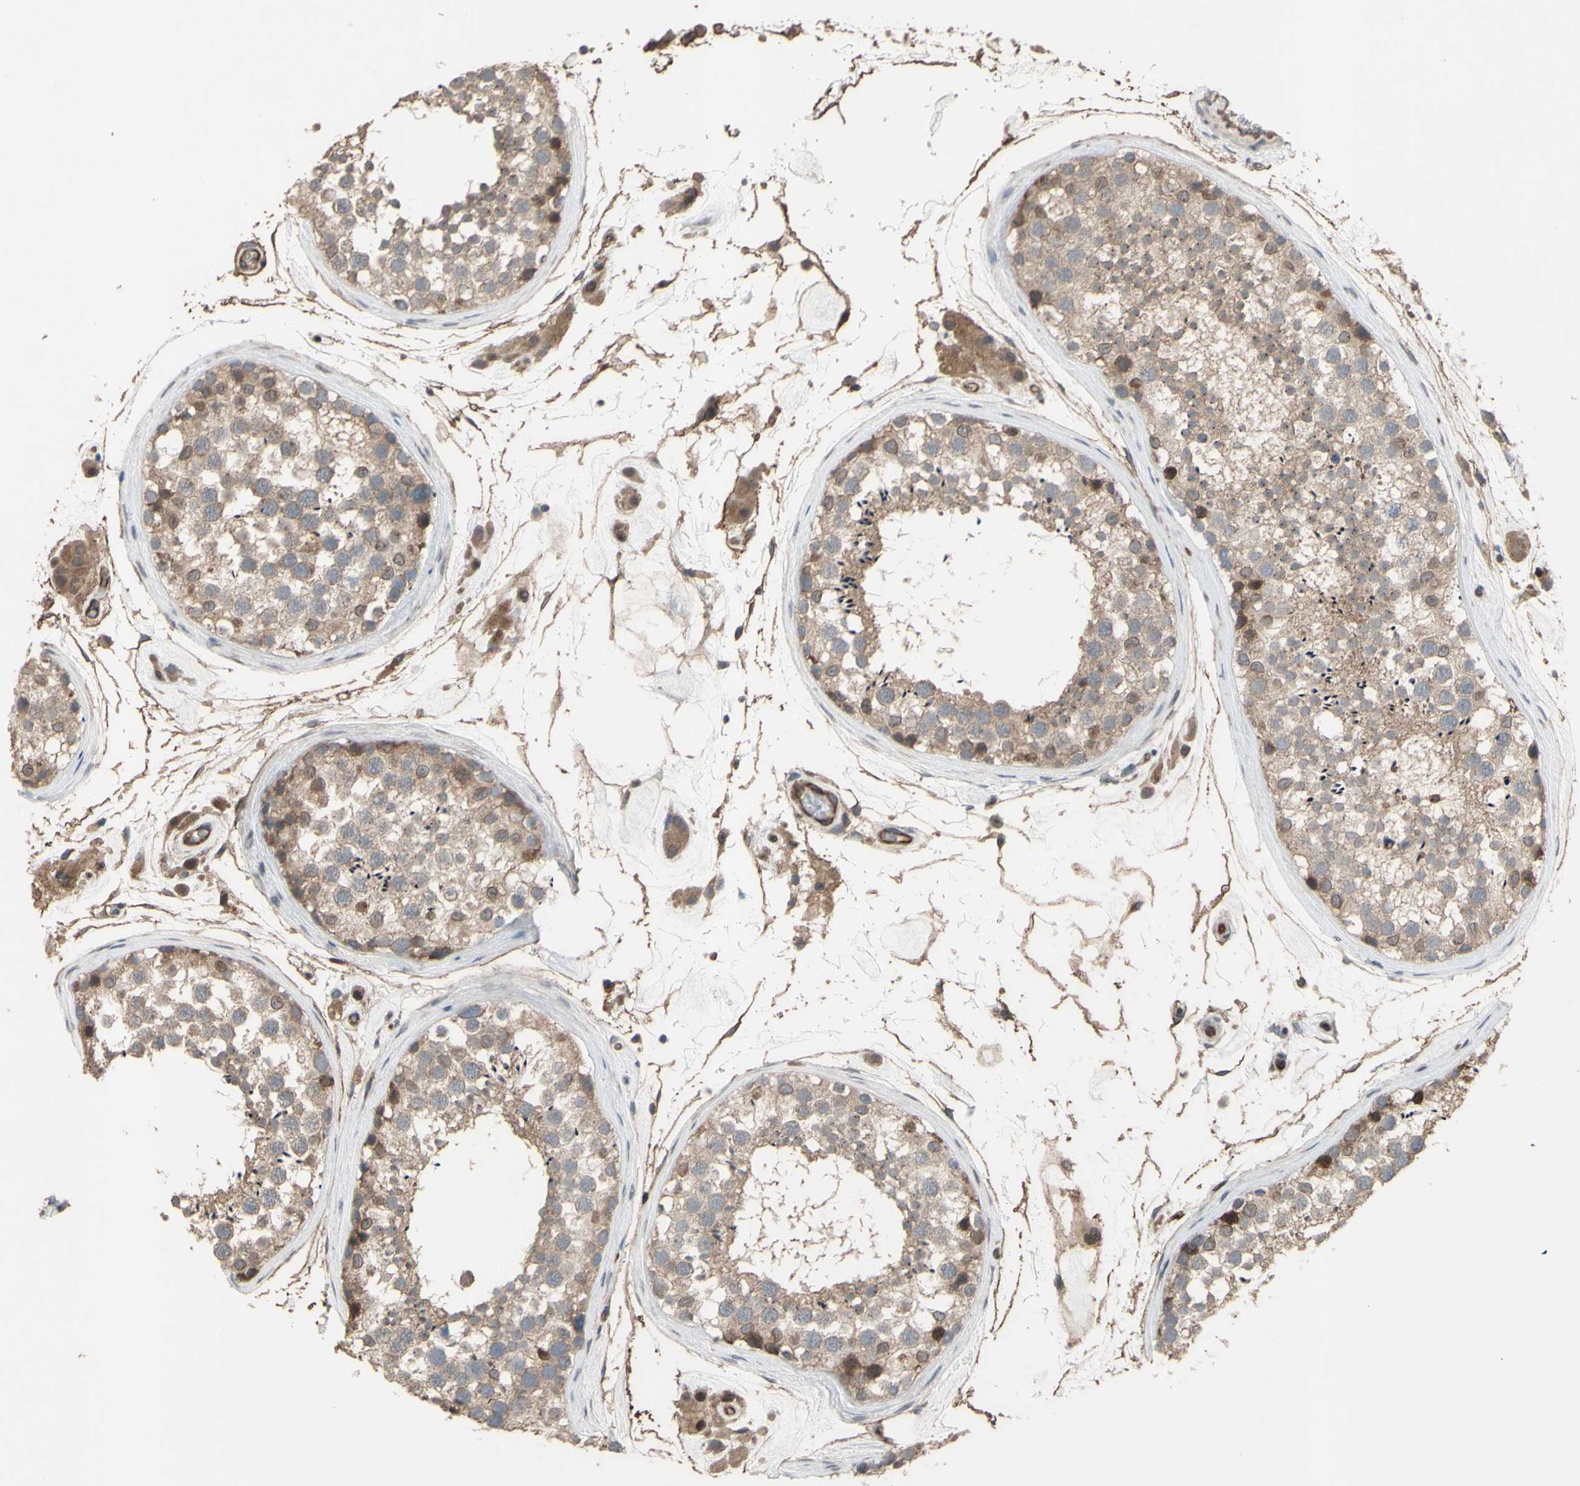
{"staining": {"intensity": "weak", "quantity": ">75%", "location": "cytoplasmic/membranous"}, "tissue": "testis", "cell_type": "Cells in seminiferous ducts", "image_type": "normal", "snomed": [{"axis": "morphology", "description": "Normal tissue, NOS"}, {"axis": "topography", "description": "Testis"}], "caption": "Immunohistochemistry (IHC) (DAB (3,3'-diaminobenzidine)) staining of benign human testis shows weak cytoplasmic/membranous protein expression in about >75% of cells in seminiferous ducts. The staining was performed using DAB (3,3'-diaminobenzidine), with brown indicating positive protein expression. Nuclei are stained blue with hematoxylin.", "gene": "SHROOM4", "patient": {"sex": "male", "age": 46}}